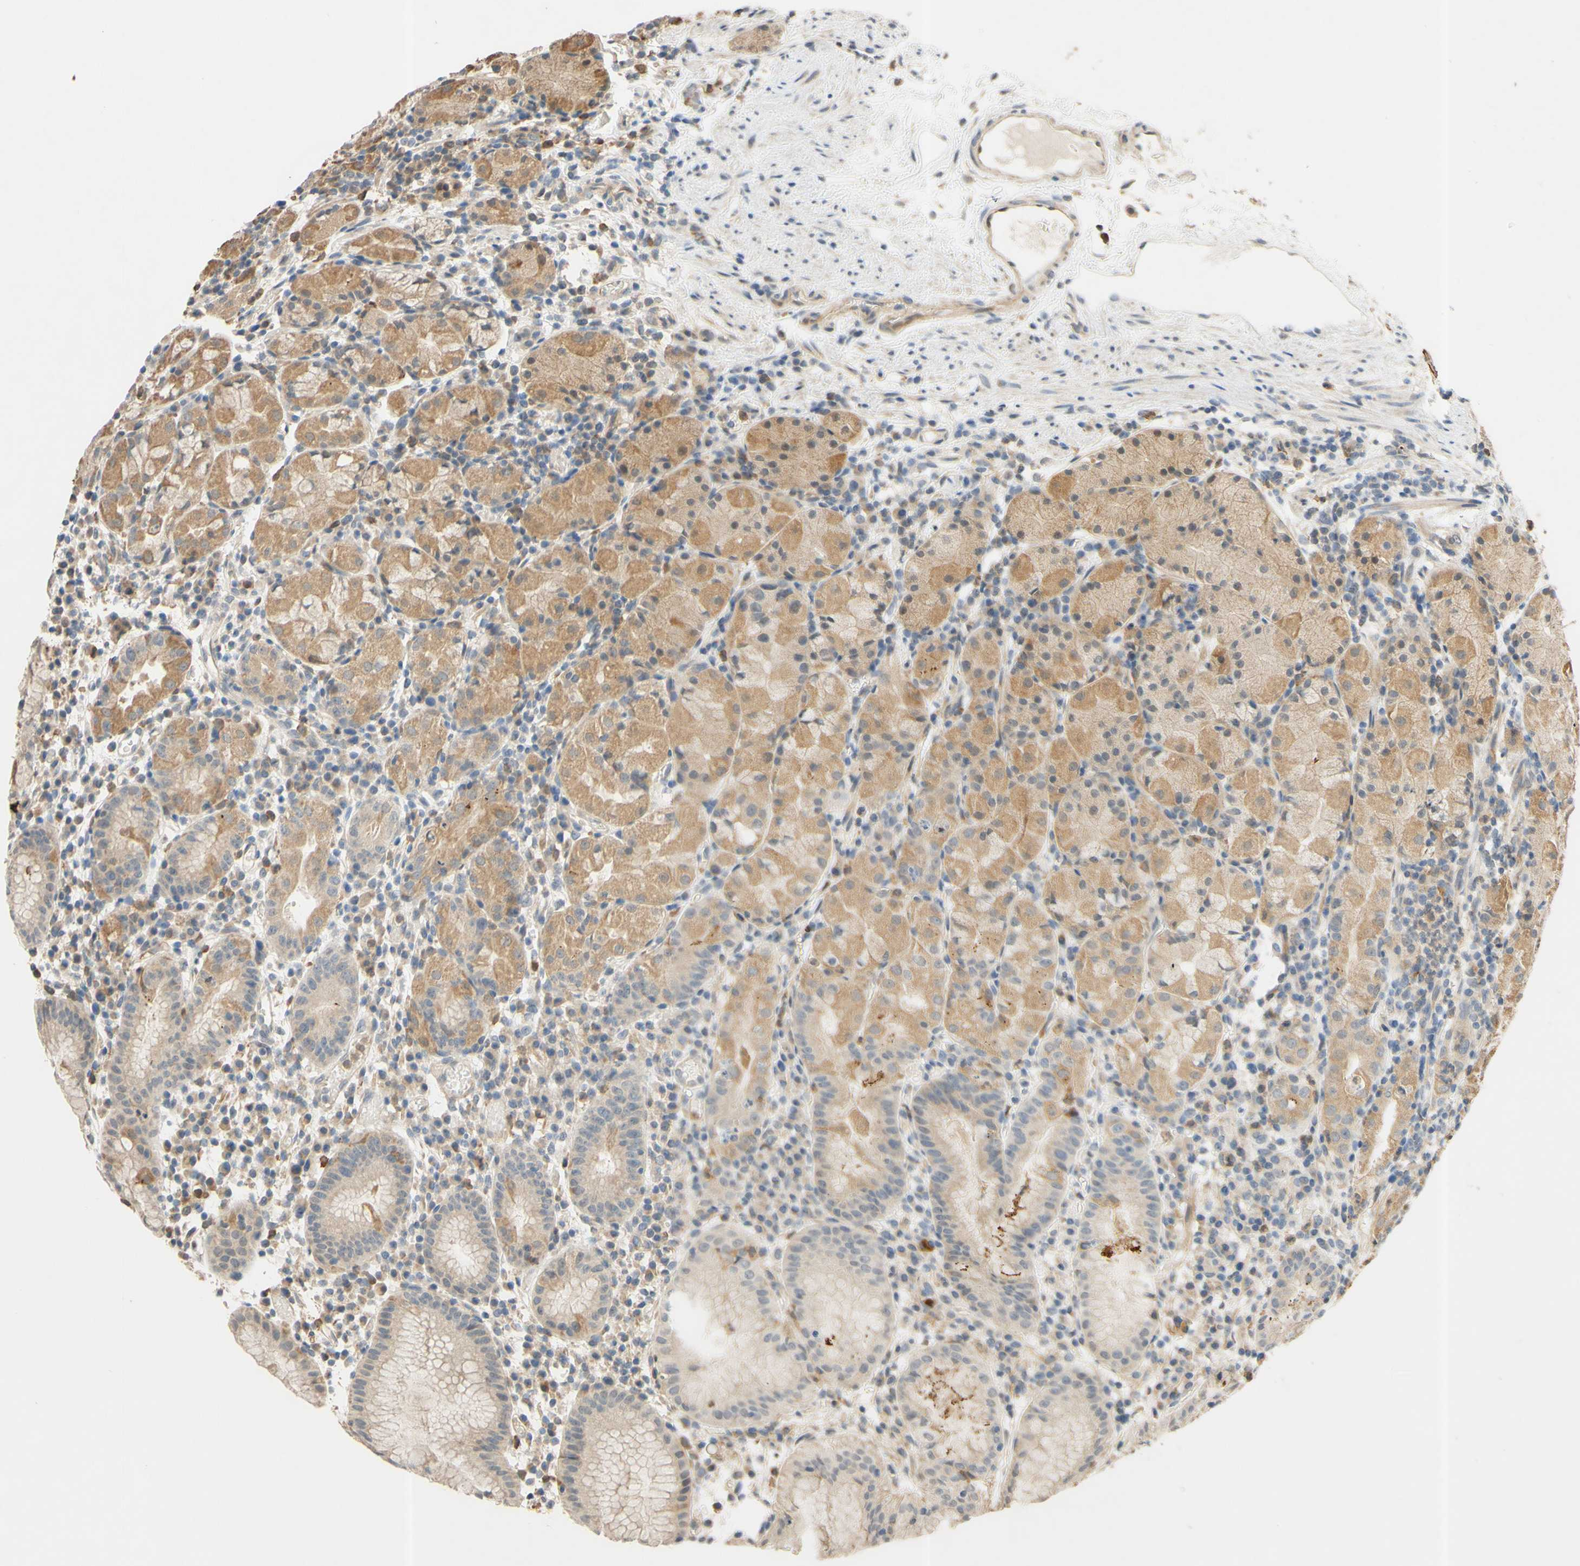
{"staining": {"intensity": "moderate", "quantity": "25%-75%", "location": "cytoplasmic/membranous"}, "tissue": "stomach", "cell_type": "Glandular cells", "image_type": "normal", "snomed": [{"axis": "morphology", "description": "Normal tissue, NOS"}, {"axis": "topography", "description": "Stomach"}, {"axis": "topography", "description": "Stomach, lower"}], "caption": "Stomach was stained to show a protein in brown. There is medium levels of moderate cytoplasmic/membranous positivity in about 25%-75% of glandular cells.", "gene": "GATA1", "patient": {"sex": "female", "age": 75}}